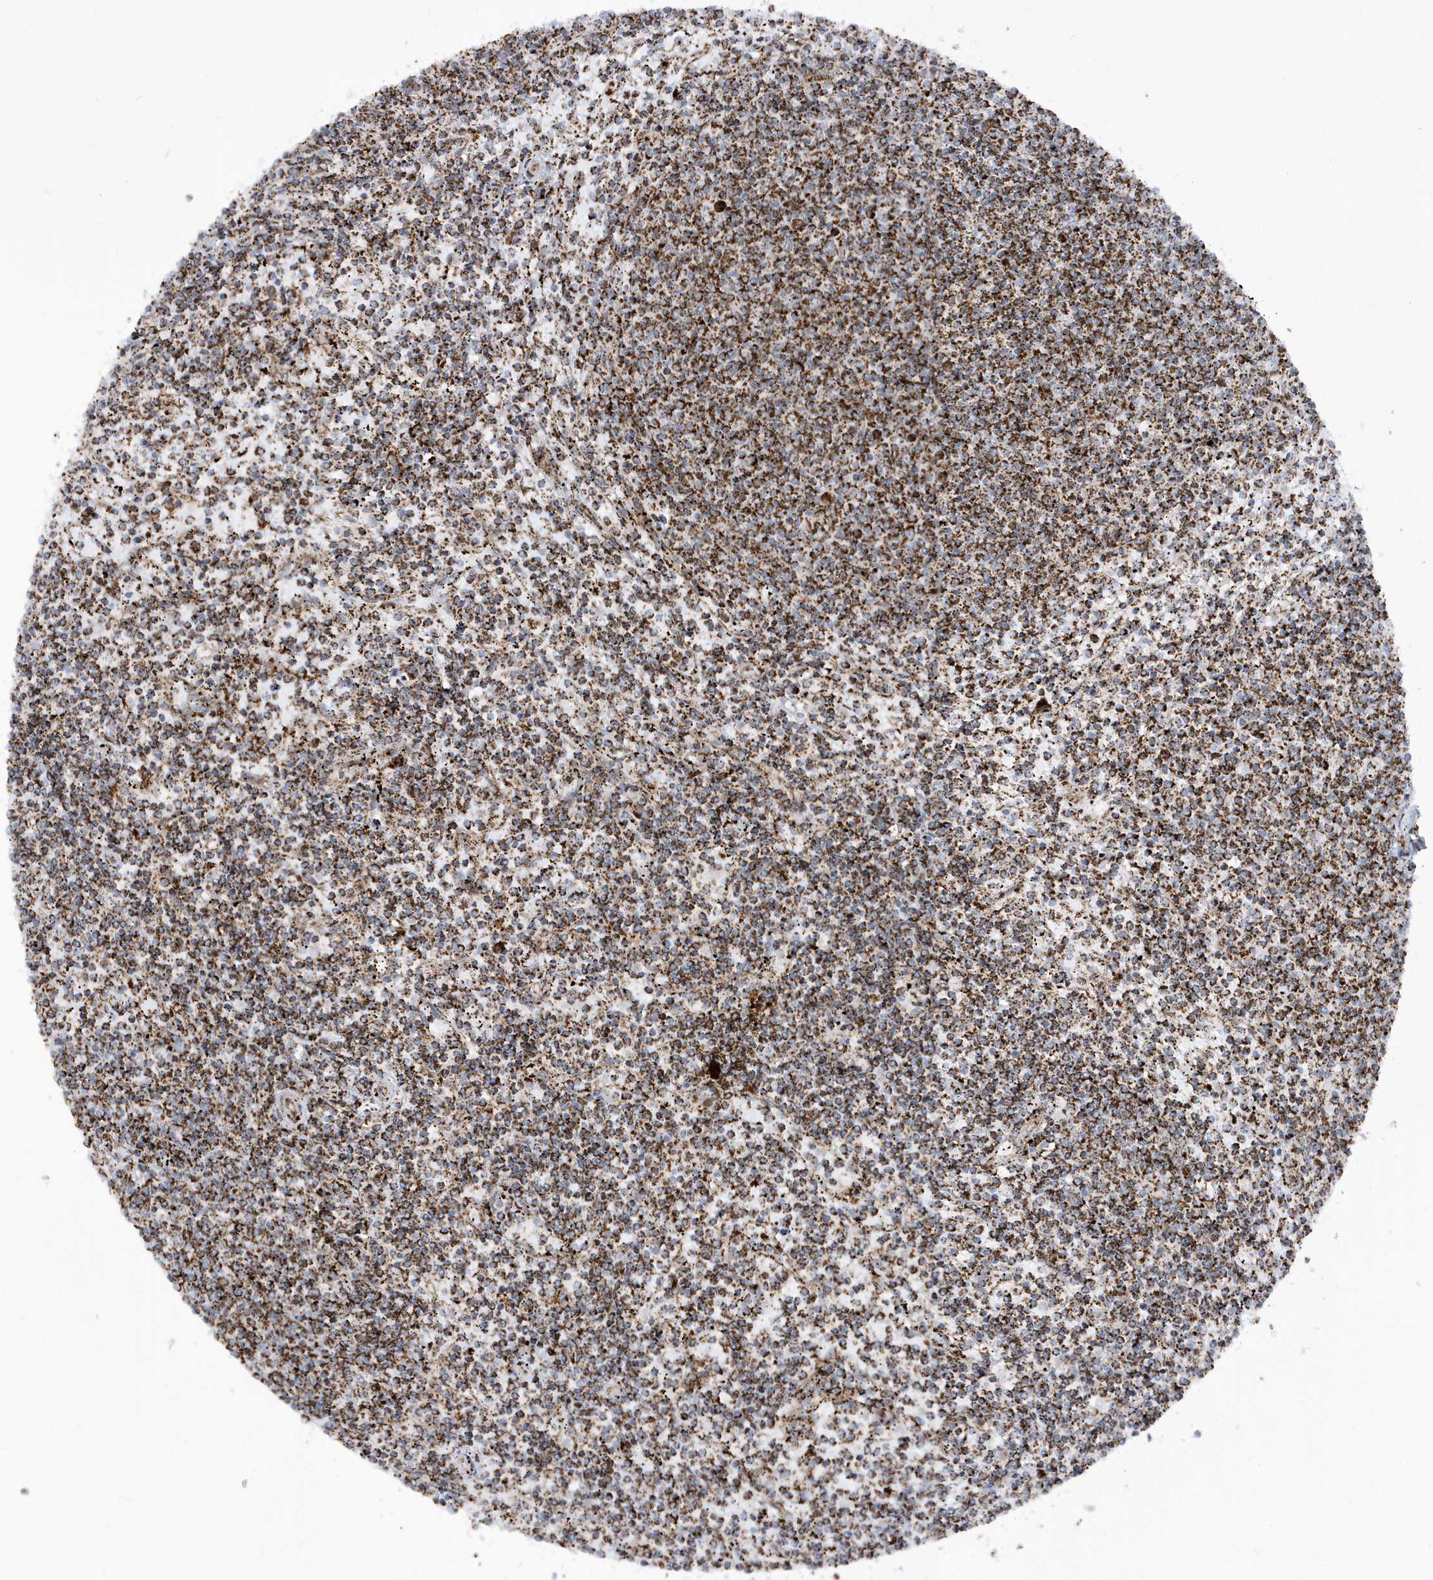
{"staining": {"intensity": "strong", "quantity": ">75%", "location": "cytoplasmic/membranous"}, "tissue": "lymphoma", "cell_type": "Tumor cells", "image_type": "cancer", "snomed": [{"axis": "morphology", "description": "Malignant lymphoma, non-Hodgkin's type, Low grade"}, {"axis": "topography", "description": "Spleen"}], "caption": "A brown stain shows strong cytoplasmic/membranous expression of a protein in malignant lymphoma, non-Hodgkin's type (low-grade) tumor cells.", "gene": "CRY2", "patient": {"sex": "female", "age": 50}}